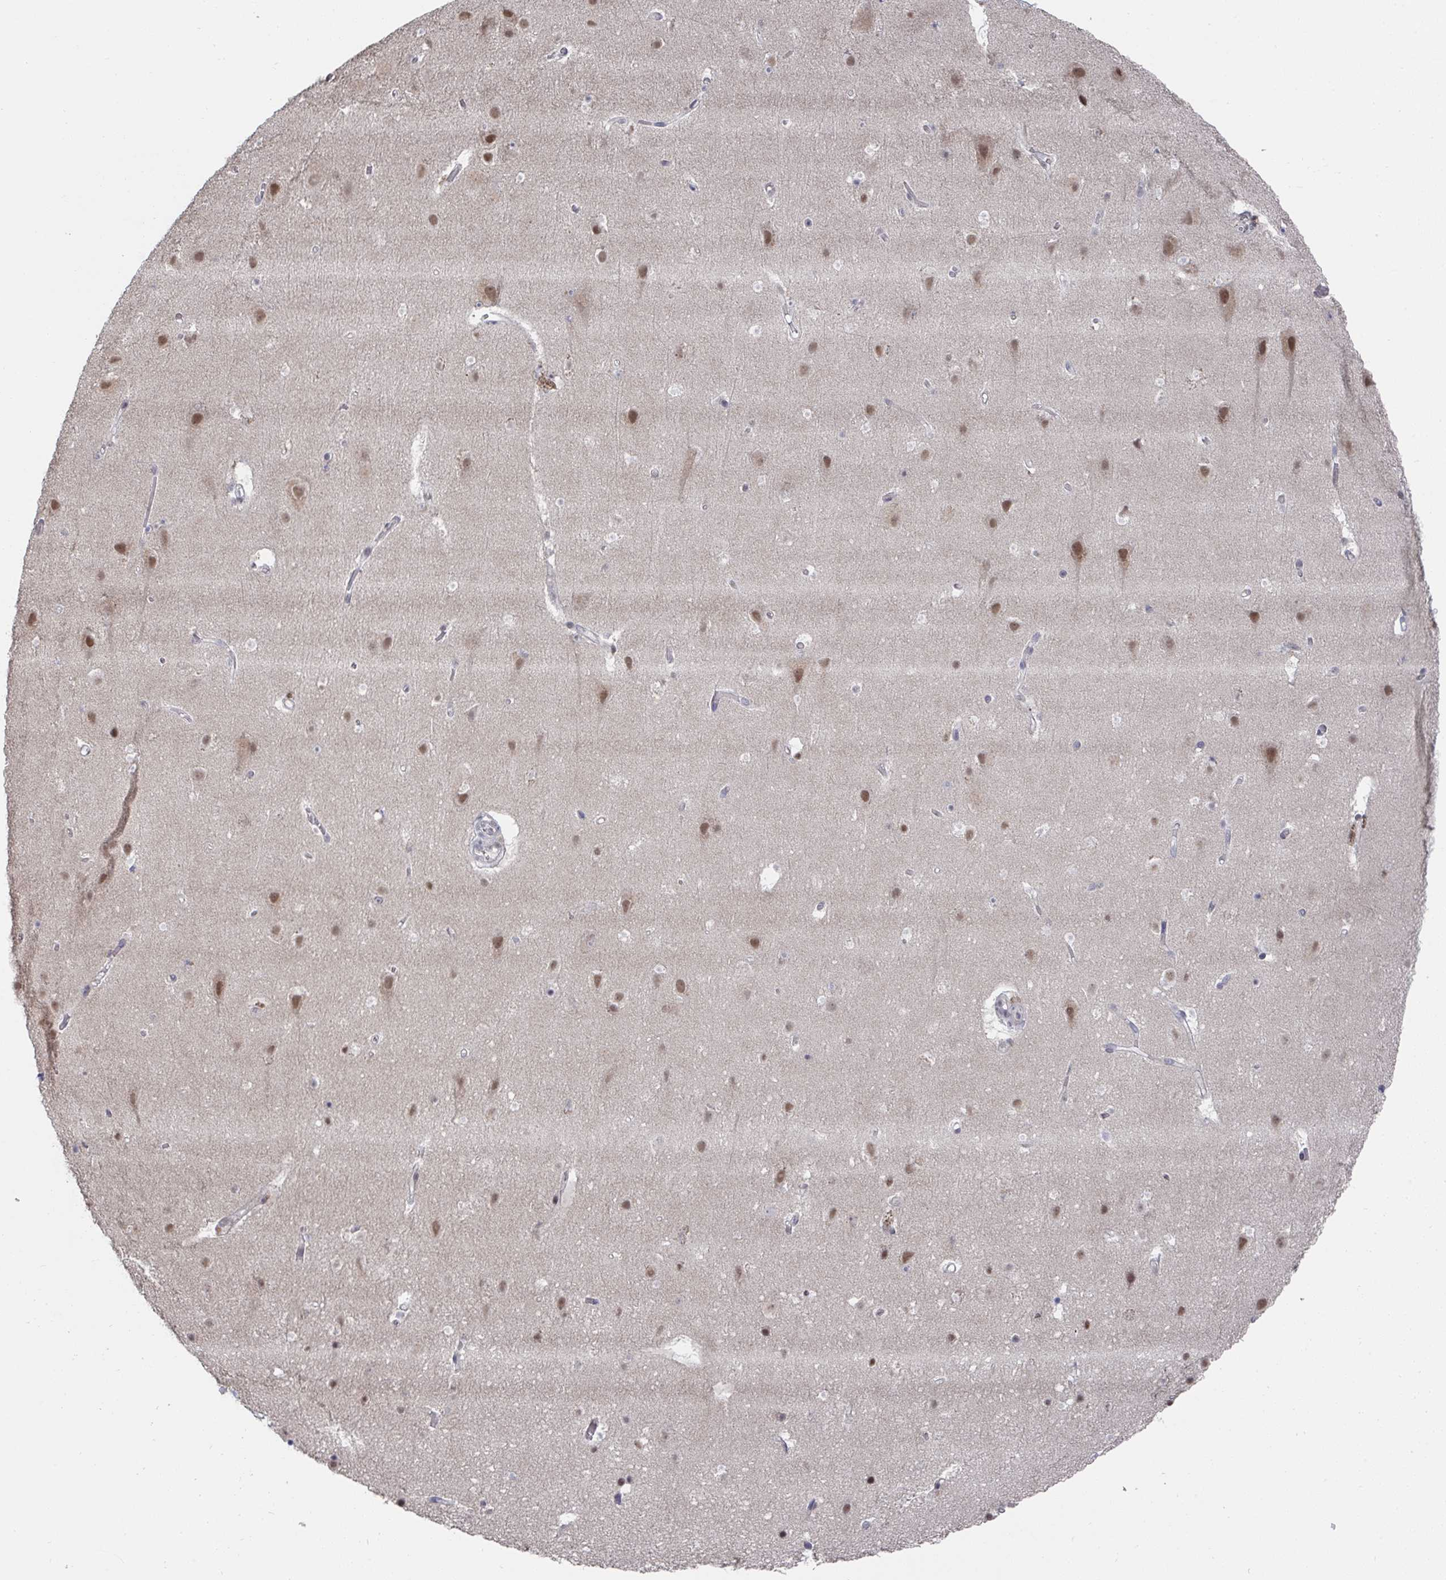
{"staining": {"intensity": "negative", "quantity": "none", "location": "none"}, "tissue": "cerebral cortex", "cell_type": "Endothelial cells", "image_type": "normal", "snomed": [{"axis": "morphology", "description": "Normal tissue, NOS"}, {"axis": "topography", "description": "Cerebral cortex"}], "caption": "The image displays no staining of endothelial cells in benign cerebral cortex. Nuclei are stained in blue.", "gene": "JMJD1C", "patient": {"sex": "female", "age": 42}}